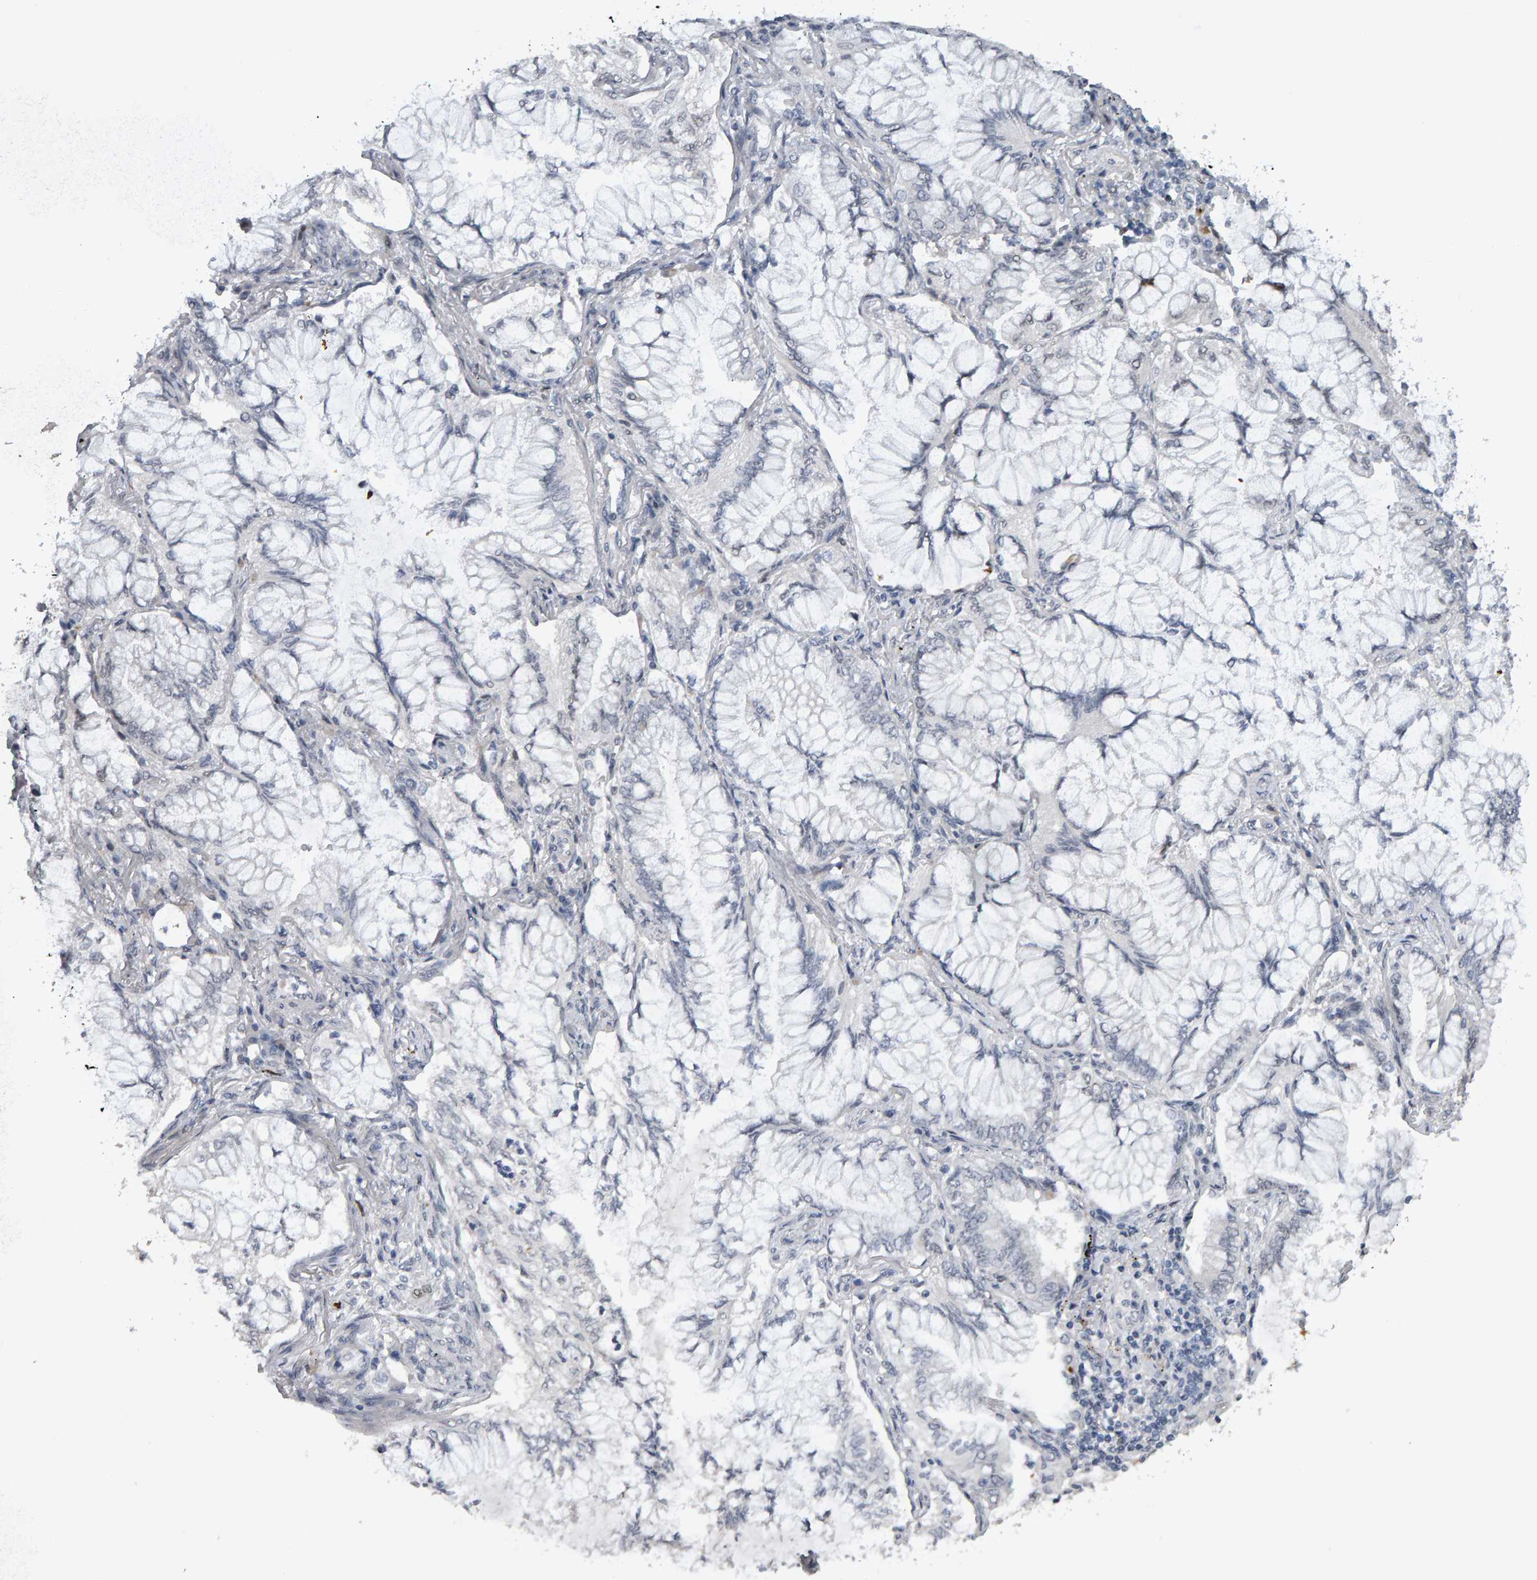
{"staining": {"intensity": "negative", "quantity": "none", "location": "none"}, "tissue": "lung cancer", "cell_type": "Tumor cells", "image_type": "cancer", "snomed": [{"axis": "morphology", "description": "Adenocarcinoma, NOS"}, {"axis": "topography", "description": "Lung"}], "caption": "Immunohistochemical staining of lung adenocarcinoma shows no significant staining in tumor cells. (DAB (3,3'-diaminobenzidine) immunohistochemistry (IHC), high magnification).", "gene": "IPO8", "patient": {"sex": "female", "age": 70}}